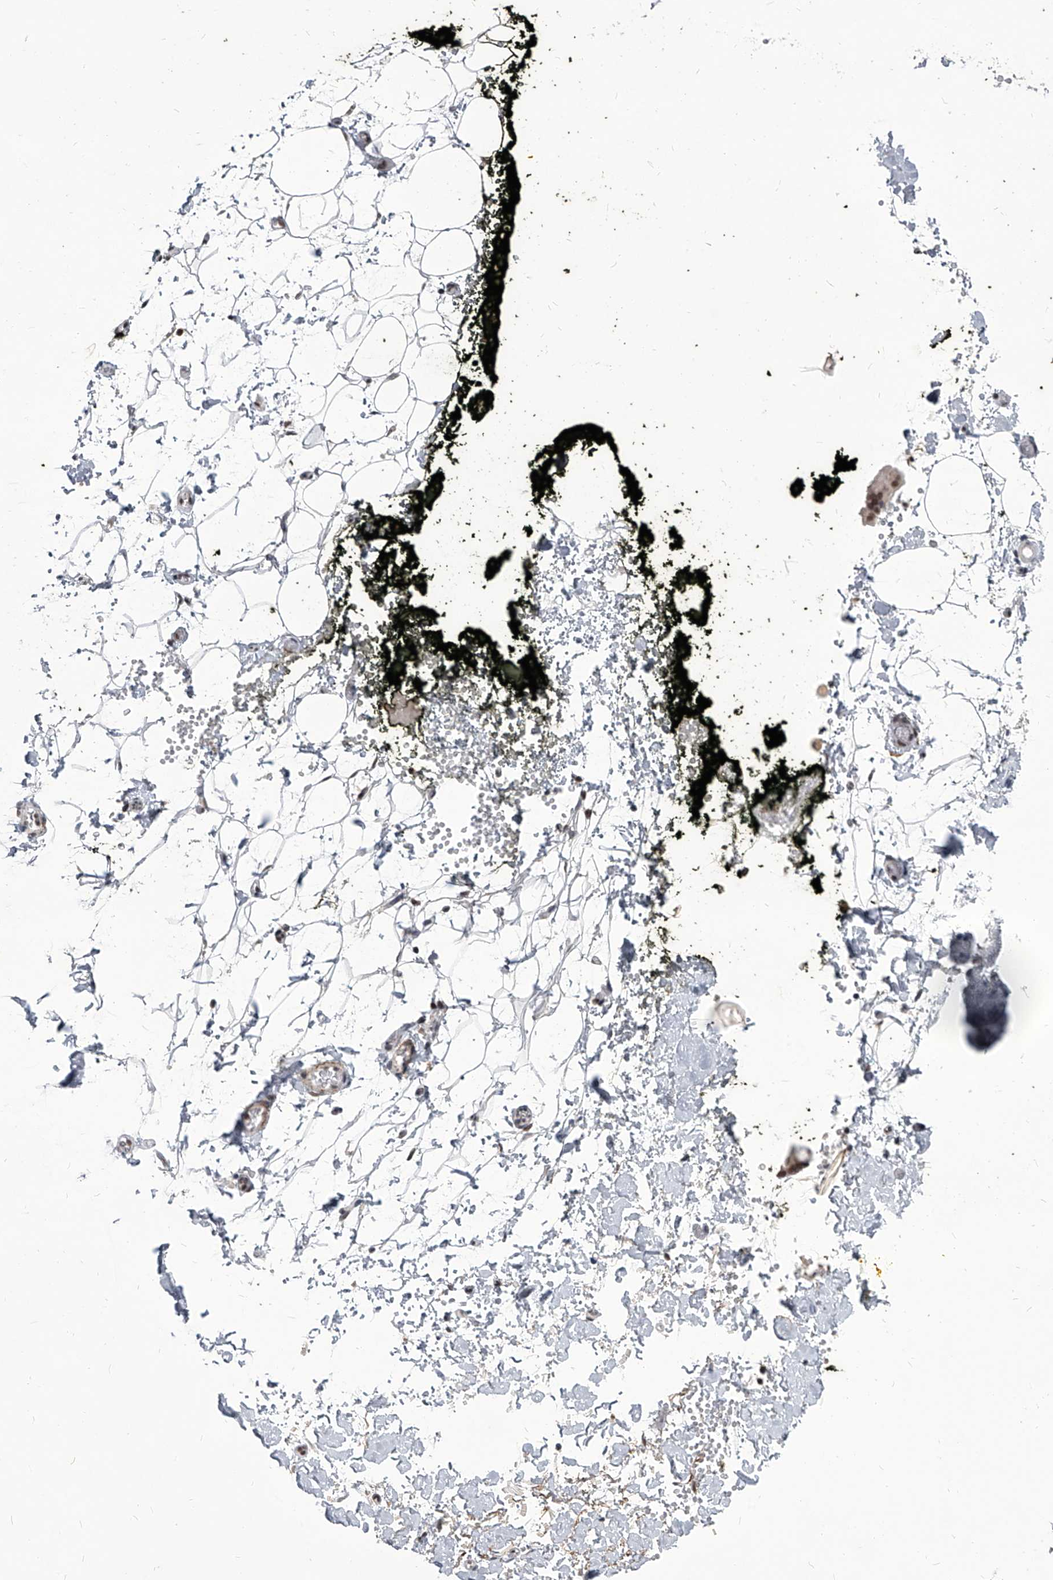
{"staining": {"intensity": "moderate", "quantity": "<25%", "location": "nuclear"}, "tissue": "adipose tissue", "cell_type": "Adipocytes", "image_type": "normal", "snomed": [{"axis": "morphology", "description": "Normal tissue, NOS"}, {"axis": "morphology", "description": "Adenocarcinoma, NOS"}, {"axis": "topography", "description": "Pancreas"}, {"axis": "topography", "description": "Peripheral nerve tissue"}], "caption": "An immunohistochemistry micrograph of unremarkable tissue is shown. Protein staining in brown labels moderate nuclear positivity in adipose tissue within adipocytes. Ihc stains the protein in brown and the nuclei are stained blue.", "gene": "PPIL4", "patient": {"sex": "male", "age": 59}}